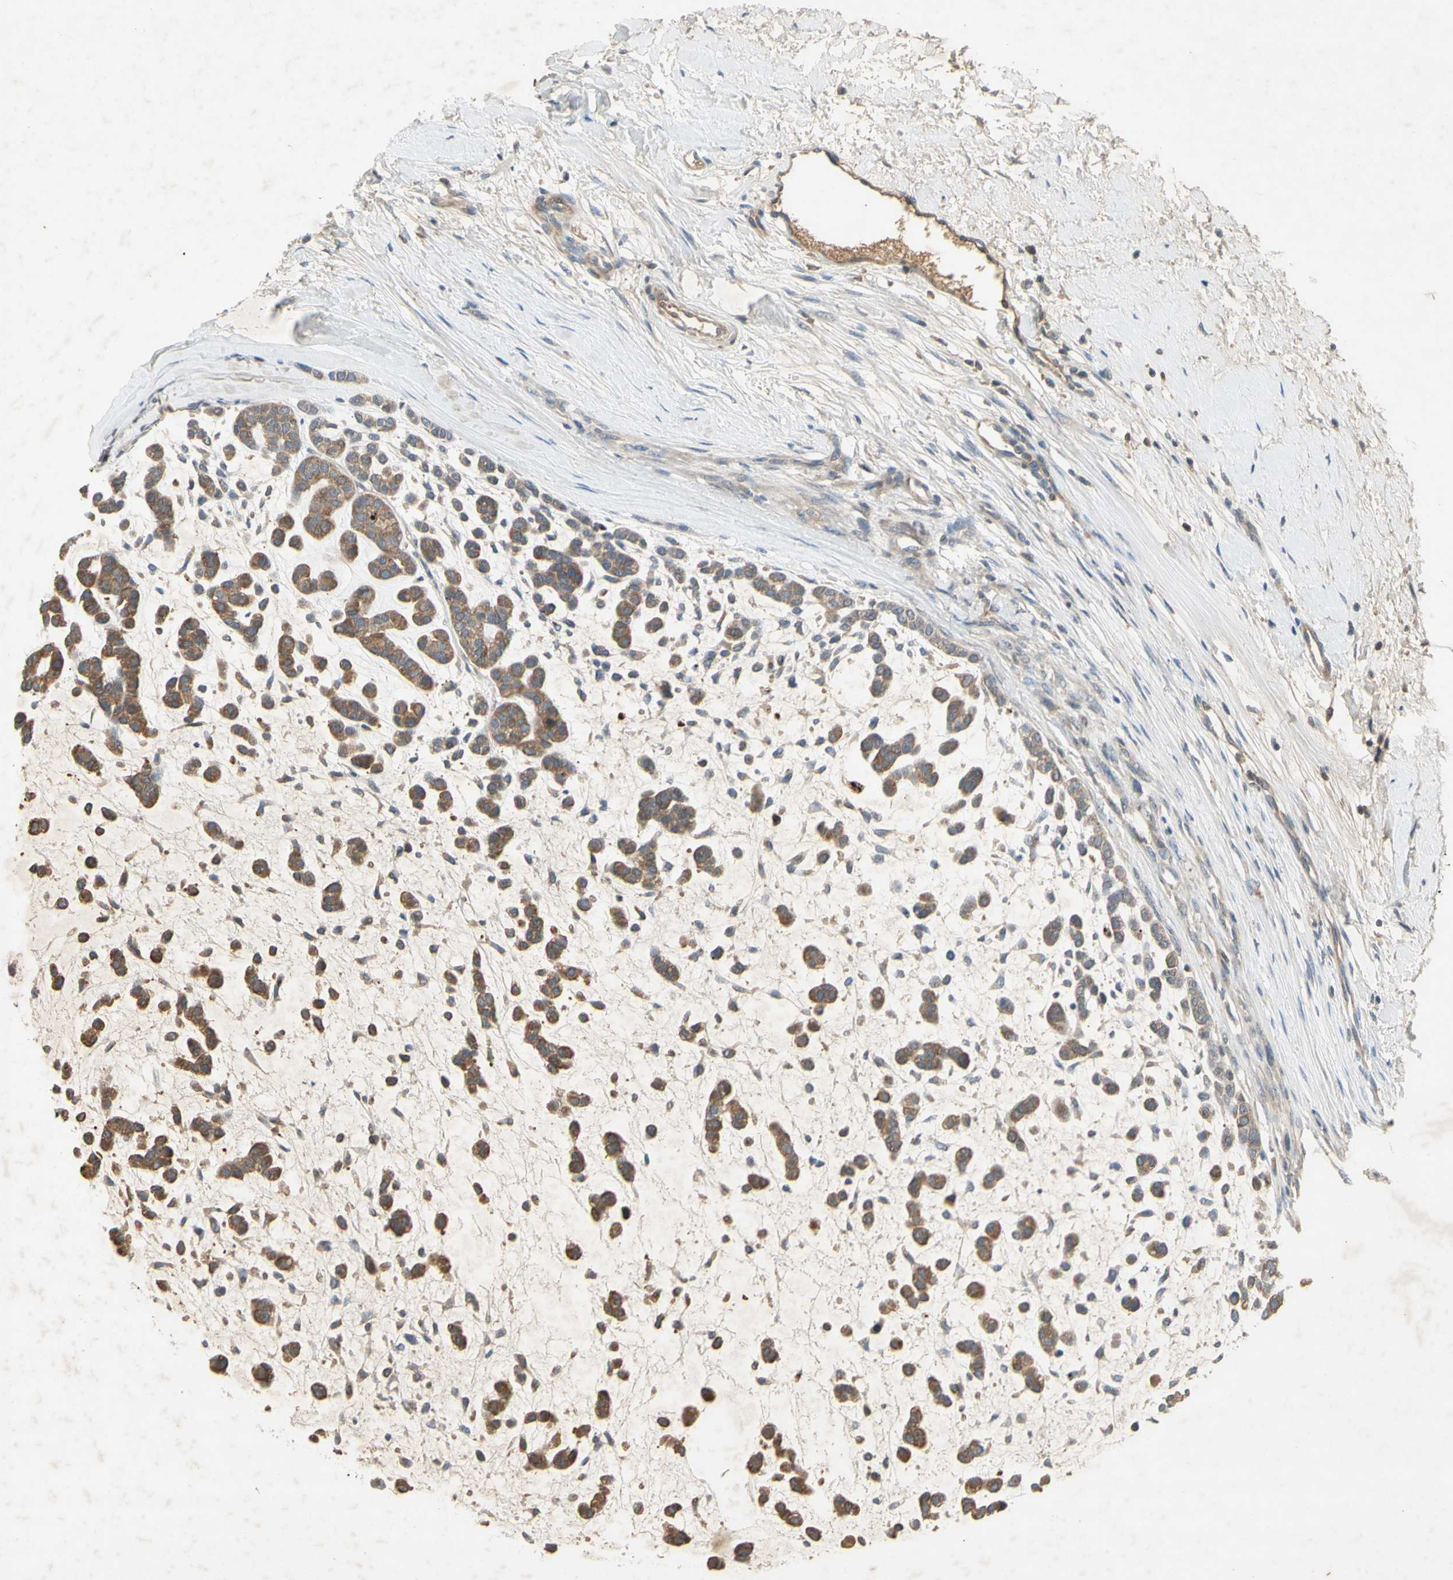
{"staining": {"intensity": "moderate", "quantity": ">75%", "location": "cytoplasmic/membranous"}, "tissue": "head and neck cancer", "cell_type": "Tumor cells", "image_type": "cancer", "snomed": [{"axis": "morphology", "description": "Adenocarcinoma, NOS"}, {"axis": "morphology", "description": "Adenoma, NOS"}, {"axis": "topography", "description": "Head-Neck"}], "caption": "Head and neck cancer was stained to show a protein in brown. There is medium levels of moderate cytoplasmic/membranous positivity in about >75% of tumor cells.", "gene": "NRG4", "patient": {"sex": "female", "age": 55}}